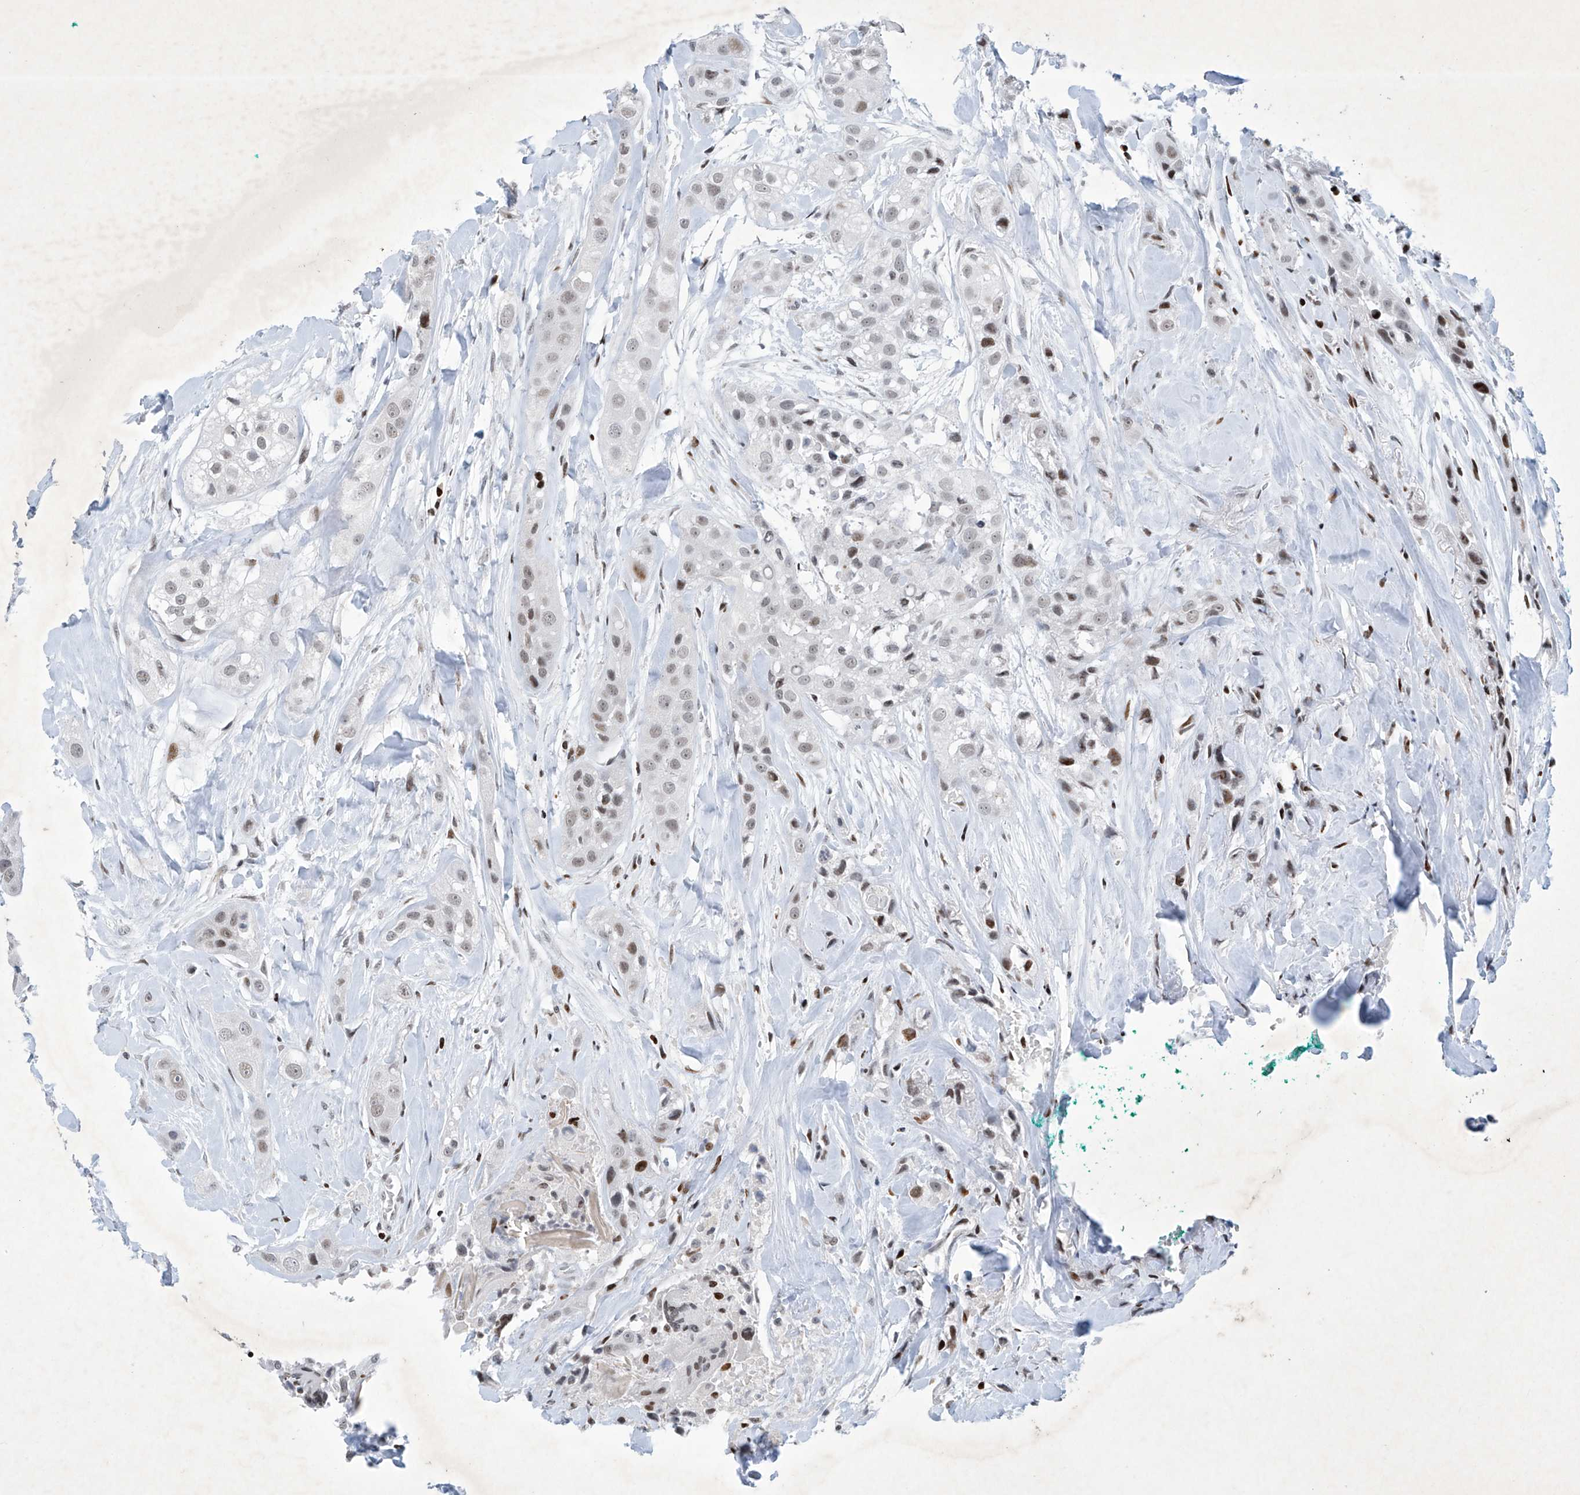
{"staining": {"intensity": "weak", "quantity": ">75%", "location": "nuclear"}, "tissue": "head and neck cancer", "cell_type": "Tumor cells", "image_type": "cancer", "snomed": [{"axis": "morphology", "description": "Normal tissue, NOS"}, {"axis": "morphology", "description": "Squamous cell carcinoma, NOS"}, {"axis": "topography", "description": "Skeletal muscle"}, {"axis": "topography", "description": "Head-Neck"}], "caption": "Immunohistochemistry of head and neck squamous cell carcinoma shows low levels of weak nuclear expression in about >75% of tumor cells.", "gene": "RFX7", "patient": {"sex": "male", "age": 51}}